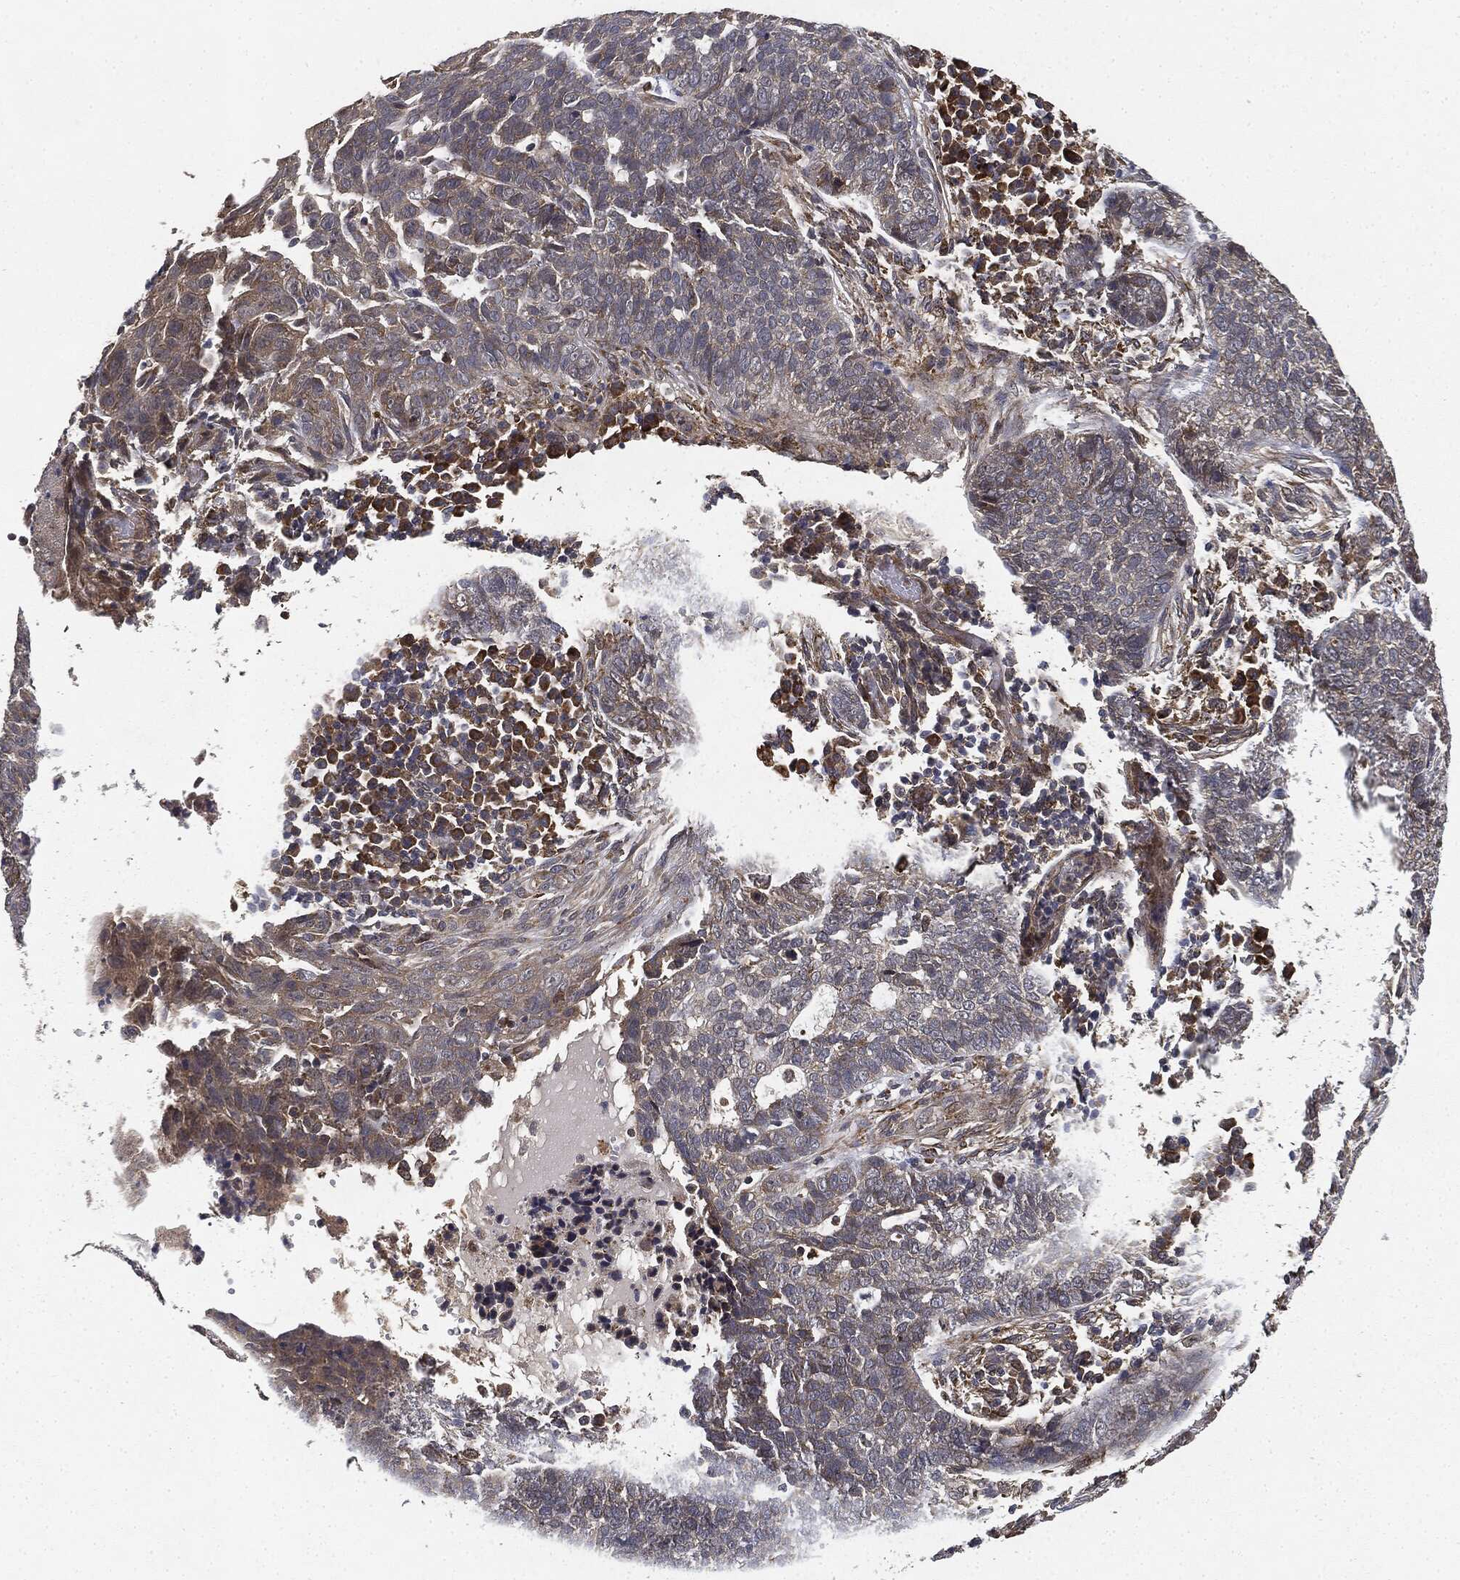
{"staining": {"intensity": "weak", "quantity": "<25%", "location": "cytoplasmic/membranous"}, "tissue": "skin cancer", "cell_type": "Tumor cells", "image_type": "cancer", "snomed": [{"axis": "morphology", "description": "Basal cell carcinoma"}, {"axis": "topography", "description": "Skin"}], "caption": "Immunohistochemistry of skin cancer (basal cell carcinoma) demonstrates no expression in tumor cells.", "gene": "MIER2", "patient": {"sex": "female", "age": 69}}